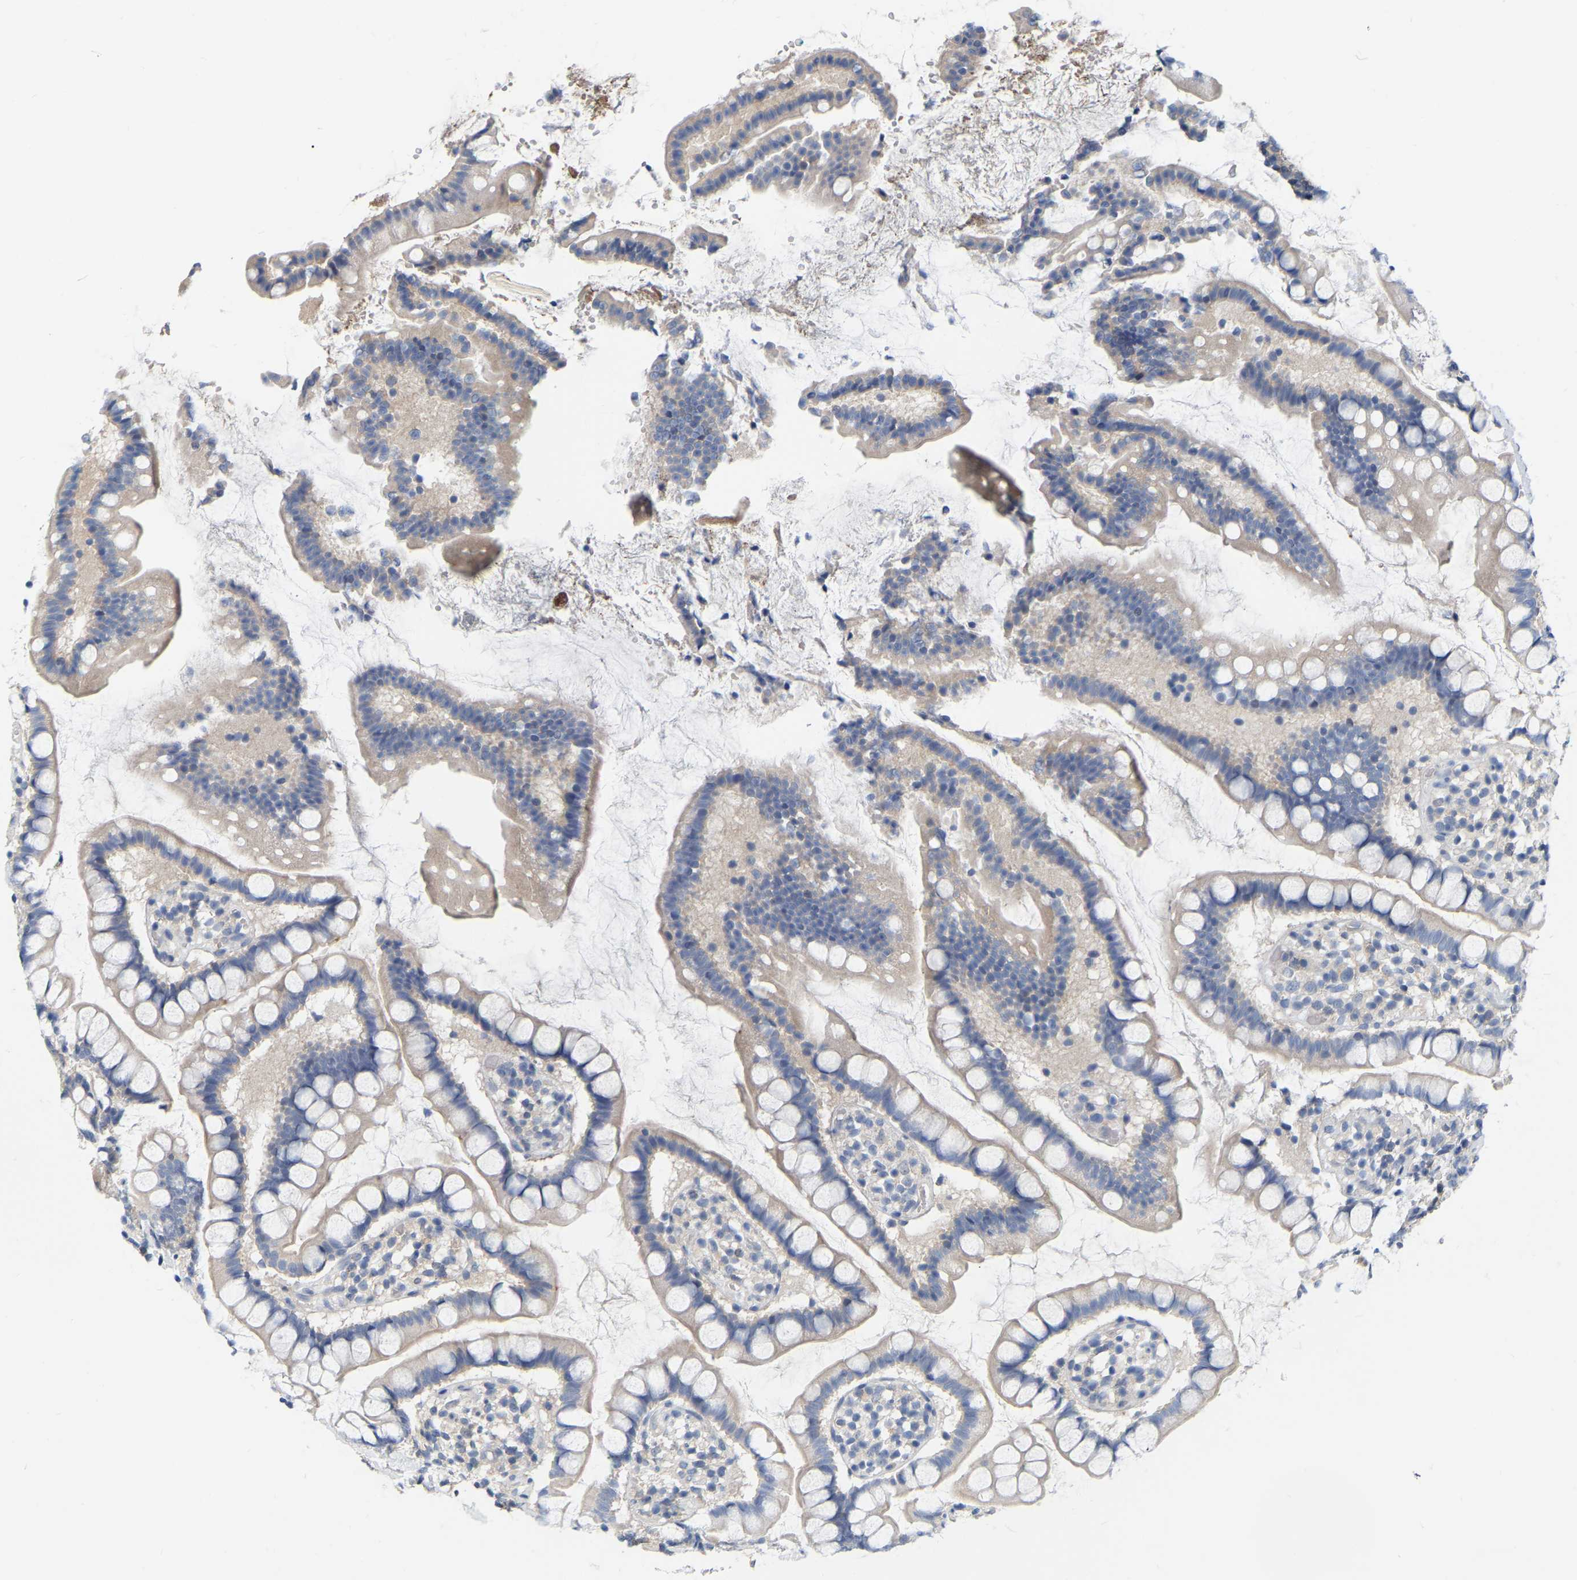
{"staining": {"intensity": "negative", "quantity": "none", "location": "none"}, "tissue": "small intestine", "cell_type": "Glandular cells", "image_type": "normal", "snomed": [{"axis": "morphology", "description": "Normal tissue, NOS"}, {"axis": "topography", "description": "Small intestine"}], "caption": "Glandular cells show no significant expression in normal small intestine.", "gene": "WIPI2", "patient": {"sex": "female", "age": 84}}